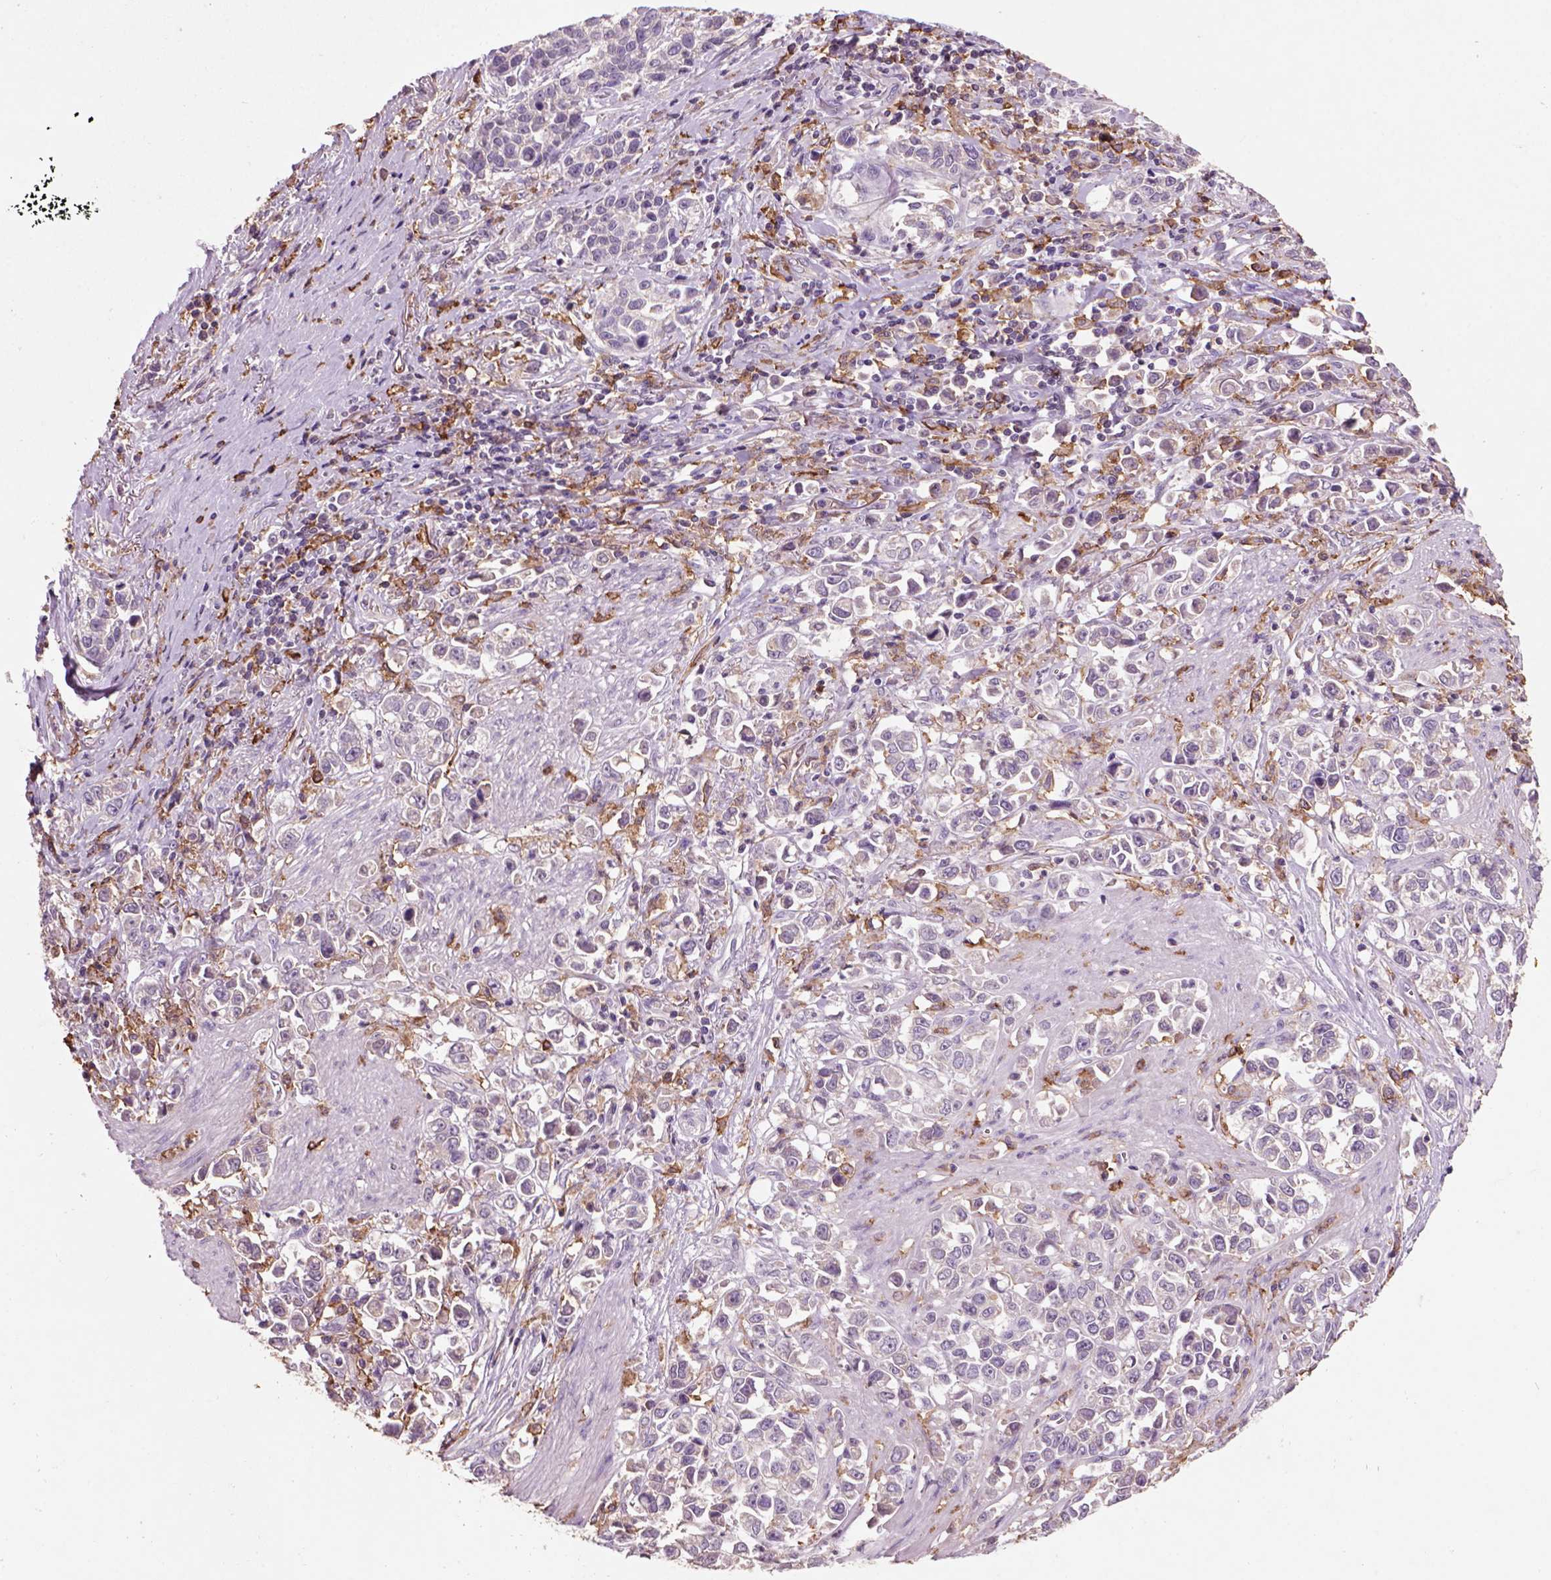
{"staining": {"intensity": "negative", "quantity": "none", "location": "none"}, "tissue": "stomach cancer", "cell_type": "Tumor cells", "image_type": "cancer", "snomed": [{"axis": "morphology", "description": "Adenocarcinoma, NOS"}, {"axis": "topography", "description": "Stomach"}], "caption": "This is a image of immunohistochemistry staining of adenocarcinoma (stomach), which shows no staining in tumor cells.", "gene": "CD14", "patient": {"sex": "male", "age": 93}}